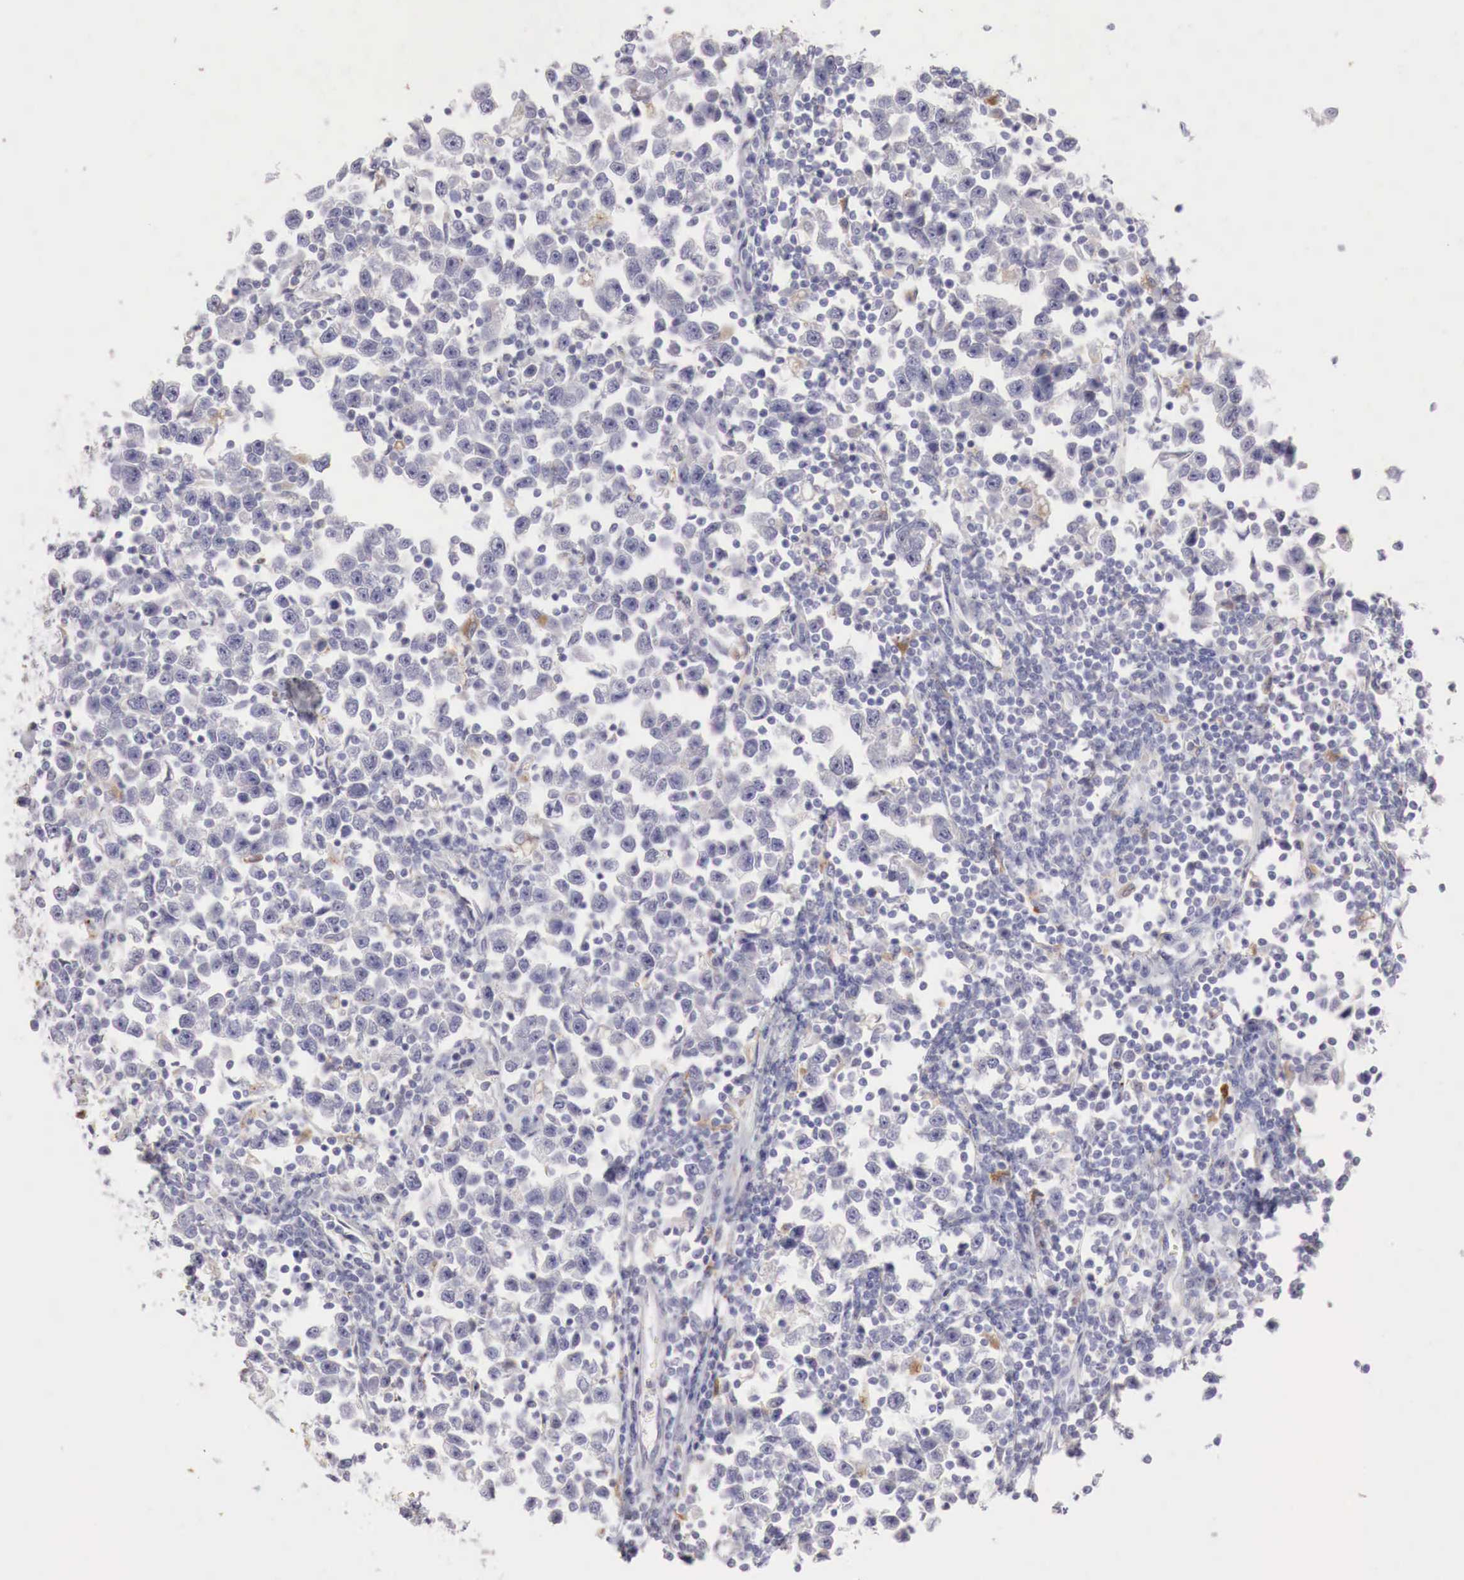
{"staining": {"intensity": "negative", "quantity": "none", "location": "none"}, "tissue": "testis cancer", "cell_type": "Tumor cells", "image_type": "cancer", "snomed": [{"axis": "morphology", "description": "Seminoma, NOS"}, {"axis": "topography", "description": "Testis"}], "caption": "An image of testis cancer stained for a protein shows no brown staining in tumor cells.", "gene": "GLA", "patient": {"sex": "male", "age": 43}}